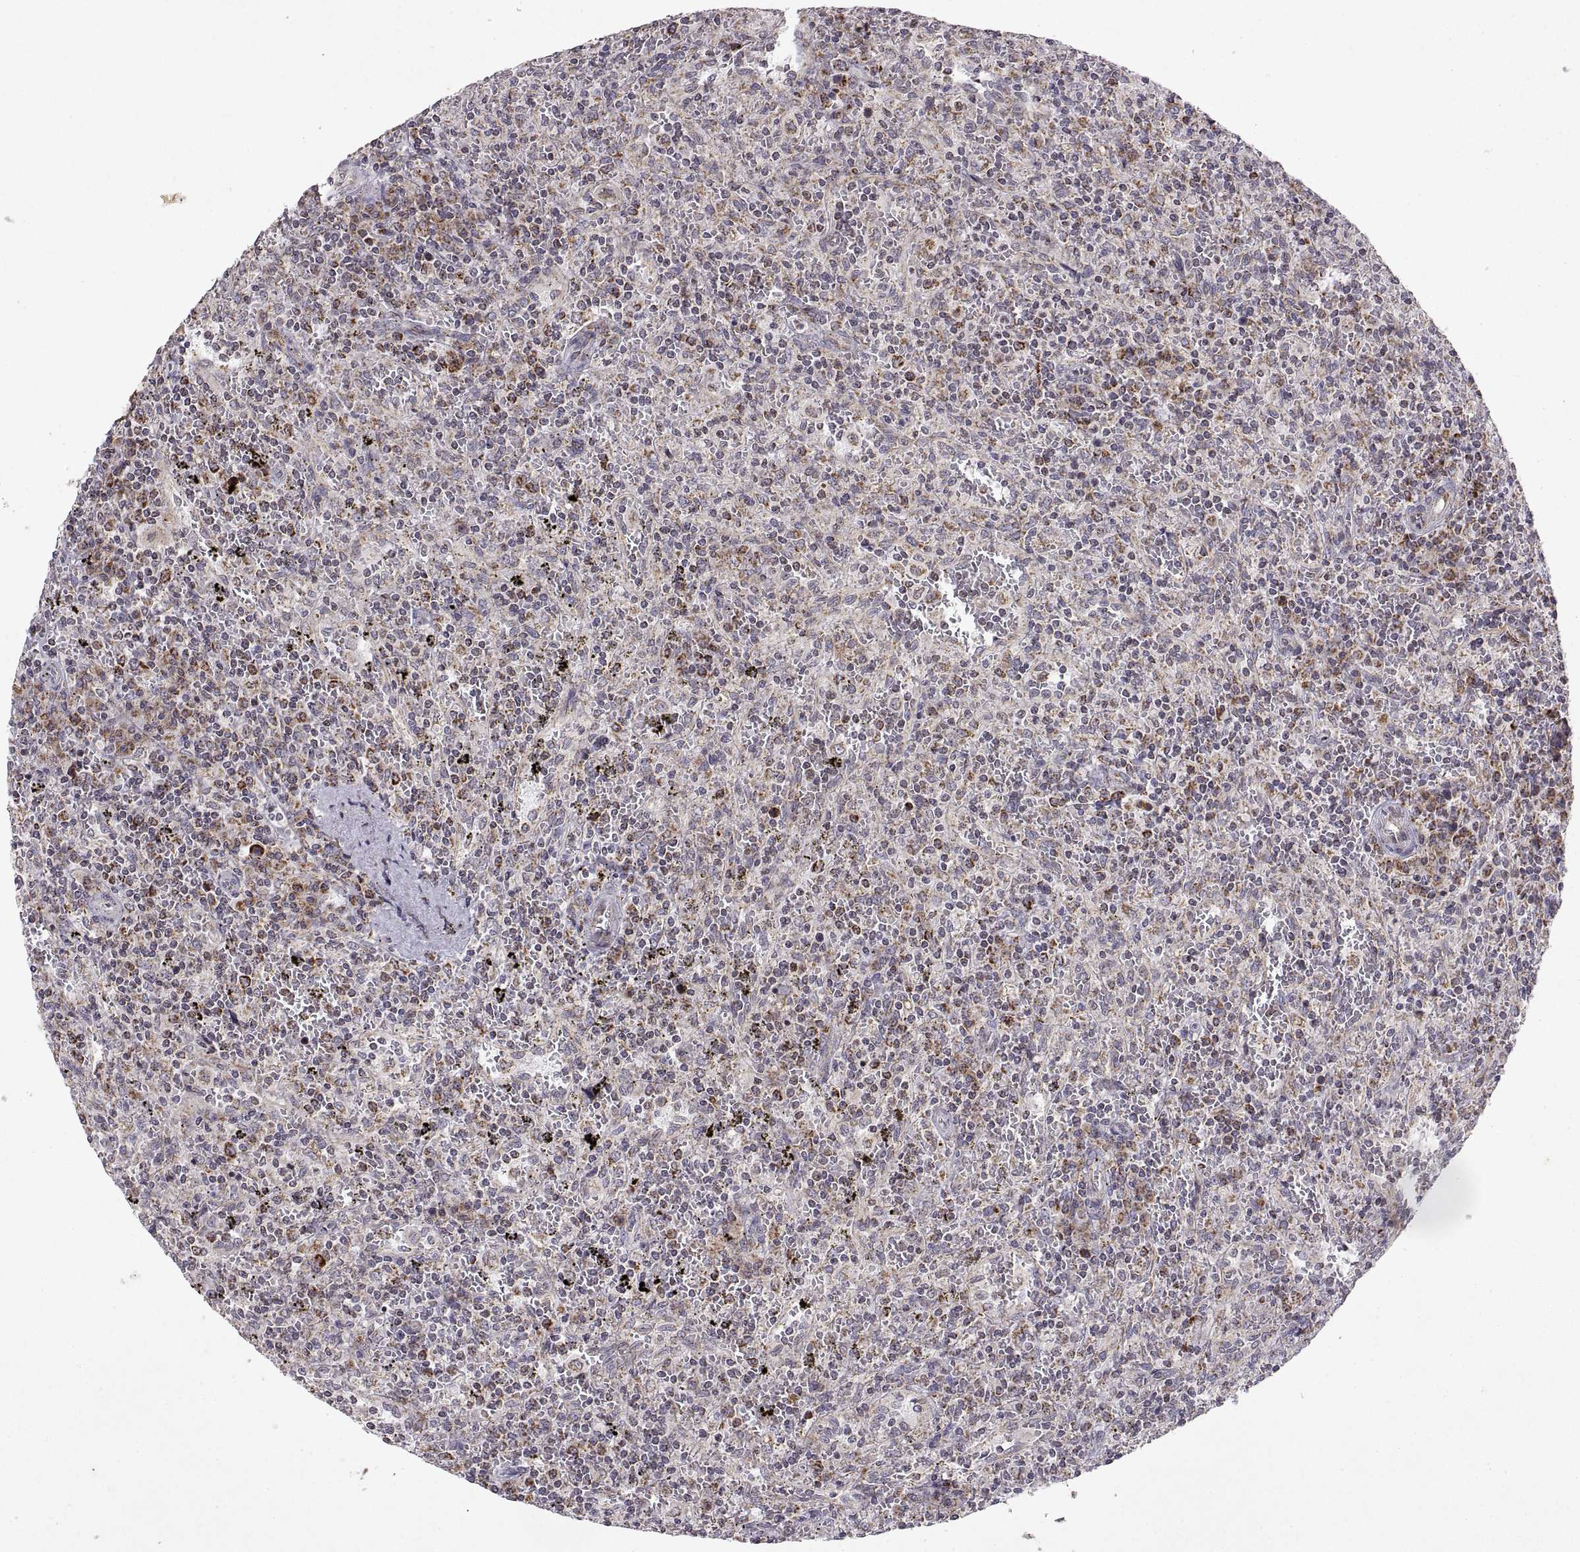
{"staining": {"intensity": "negative", "quantity": "none", "location": "none"}, "tissue": "lymphoma", "cell_type": "Tumor cells", "image_type": "cancer", "snomed": [{"axis": "morphology", "description": "Malignant lymphoma, non-Hodgkin's type, Low grade"}, {"axis": "topography", "description": "Spleen"}], "caption": "Immunohistochemical staining of human lymphoma displays no significant staining in tumor cells.", "gene": "MANBAL", "patient": {"sex": "male", "age": 62}}